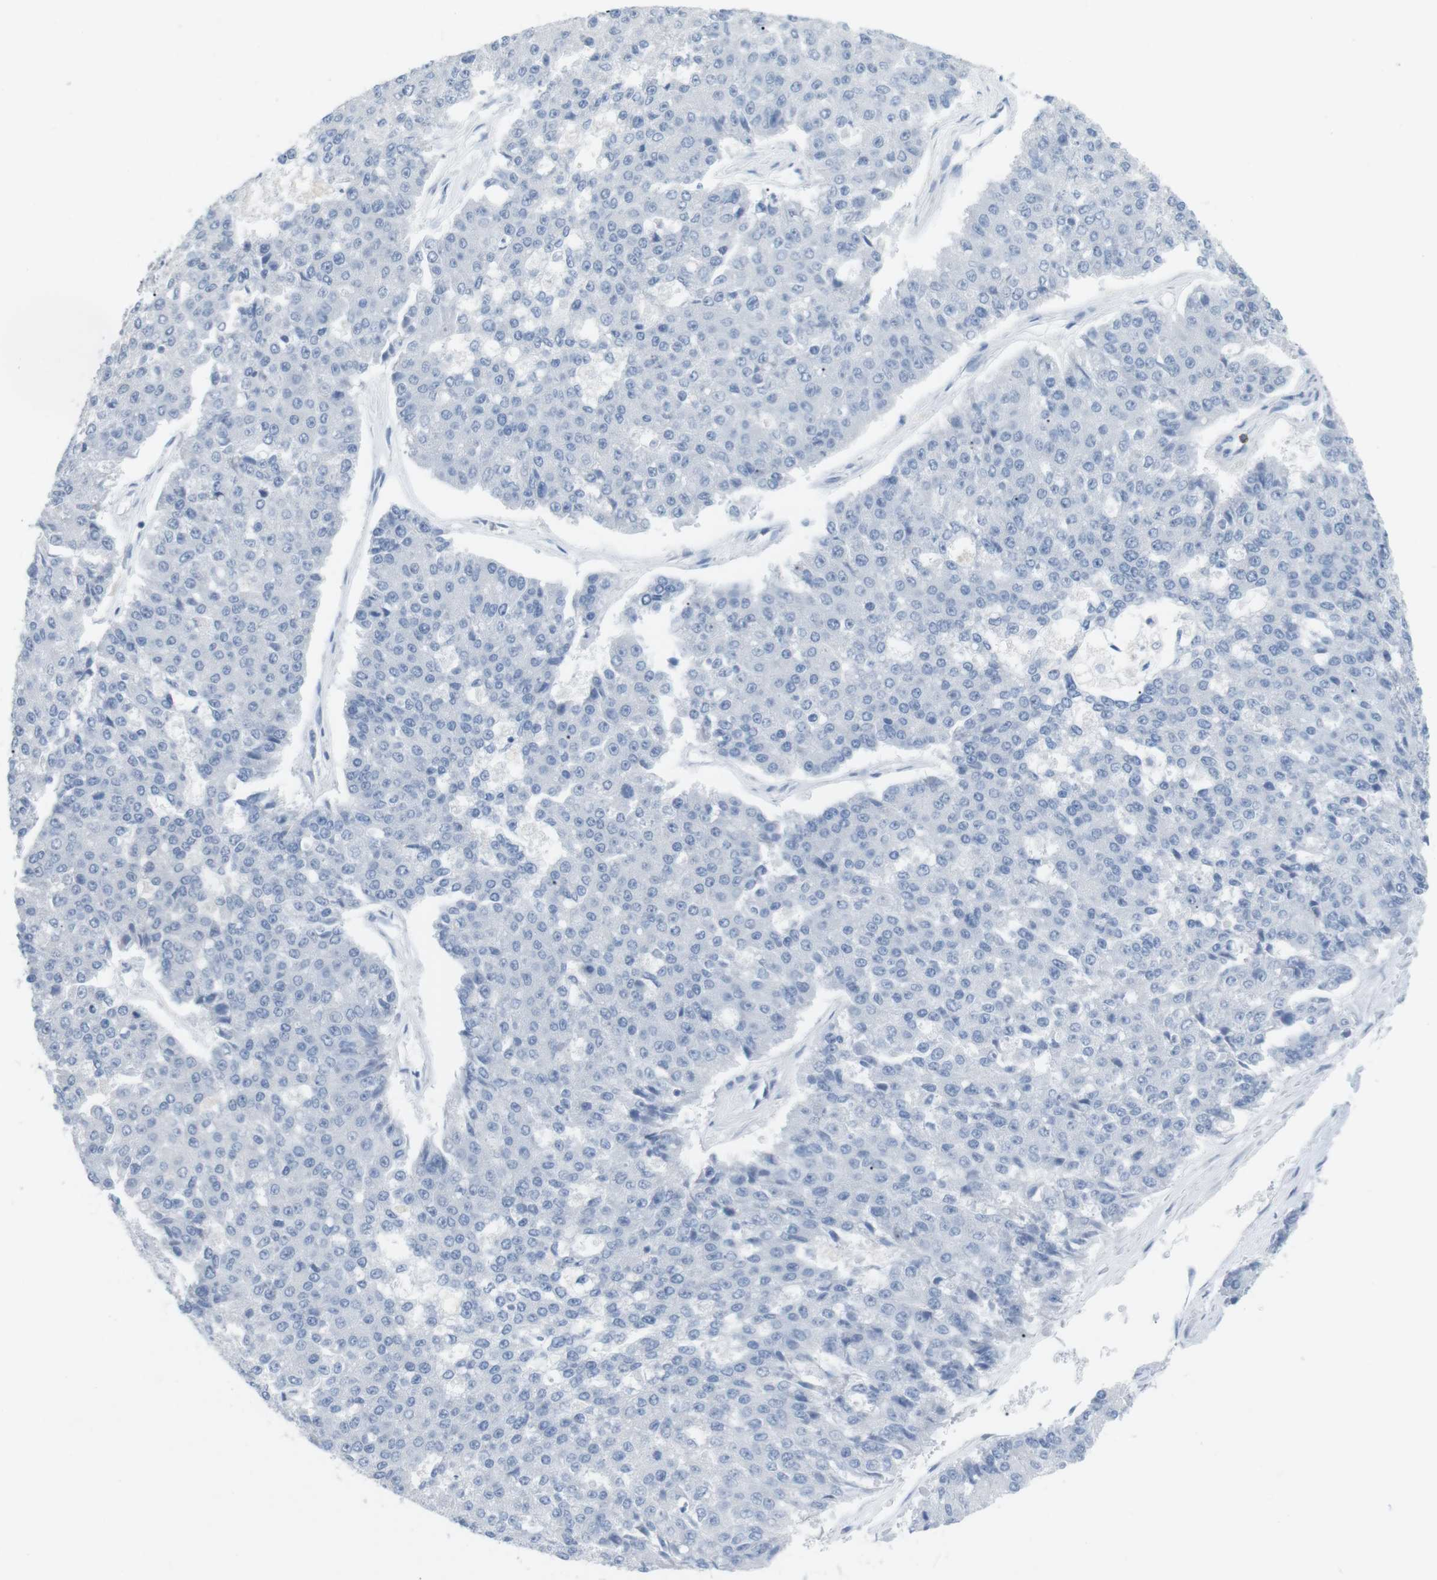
{"staining": {"intensity": "negative", "quantity": "none", "location": "none"}, "tissue": "pancreatic cancer", "cell_type": "Tumor cells", "image_type": "cancer", "snomed": [{"axis": "morphology", "description": "Adenocarcinoma, NOS"}, {"axis": "topography", "description": "Pancreas"}], "caption": "IHC of pancreatic cancer (adenocarcinoma) shows no positivity in tumor cells.", "gene": "HBG2", "patient": {"sex": "male", "age": 50}}